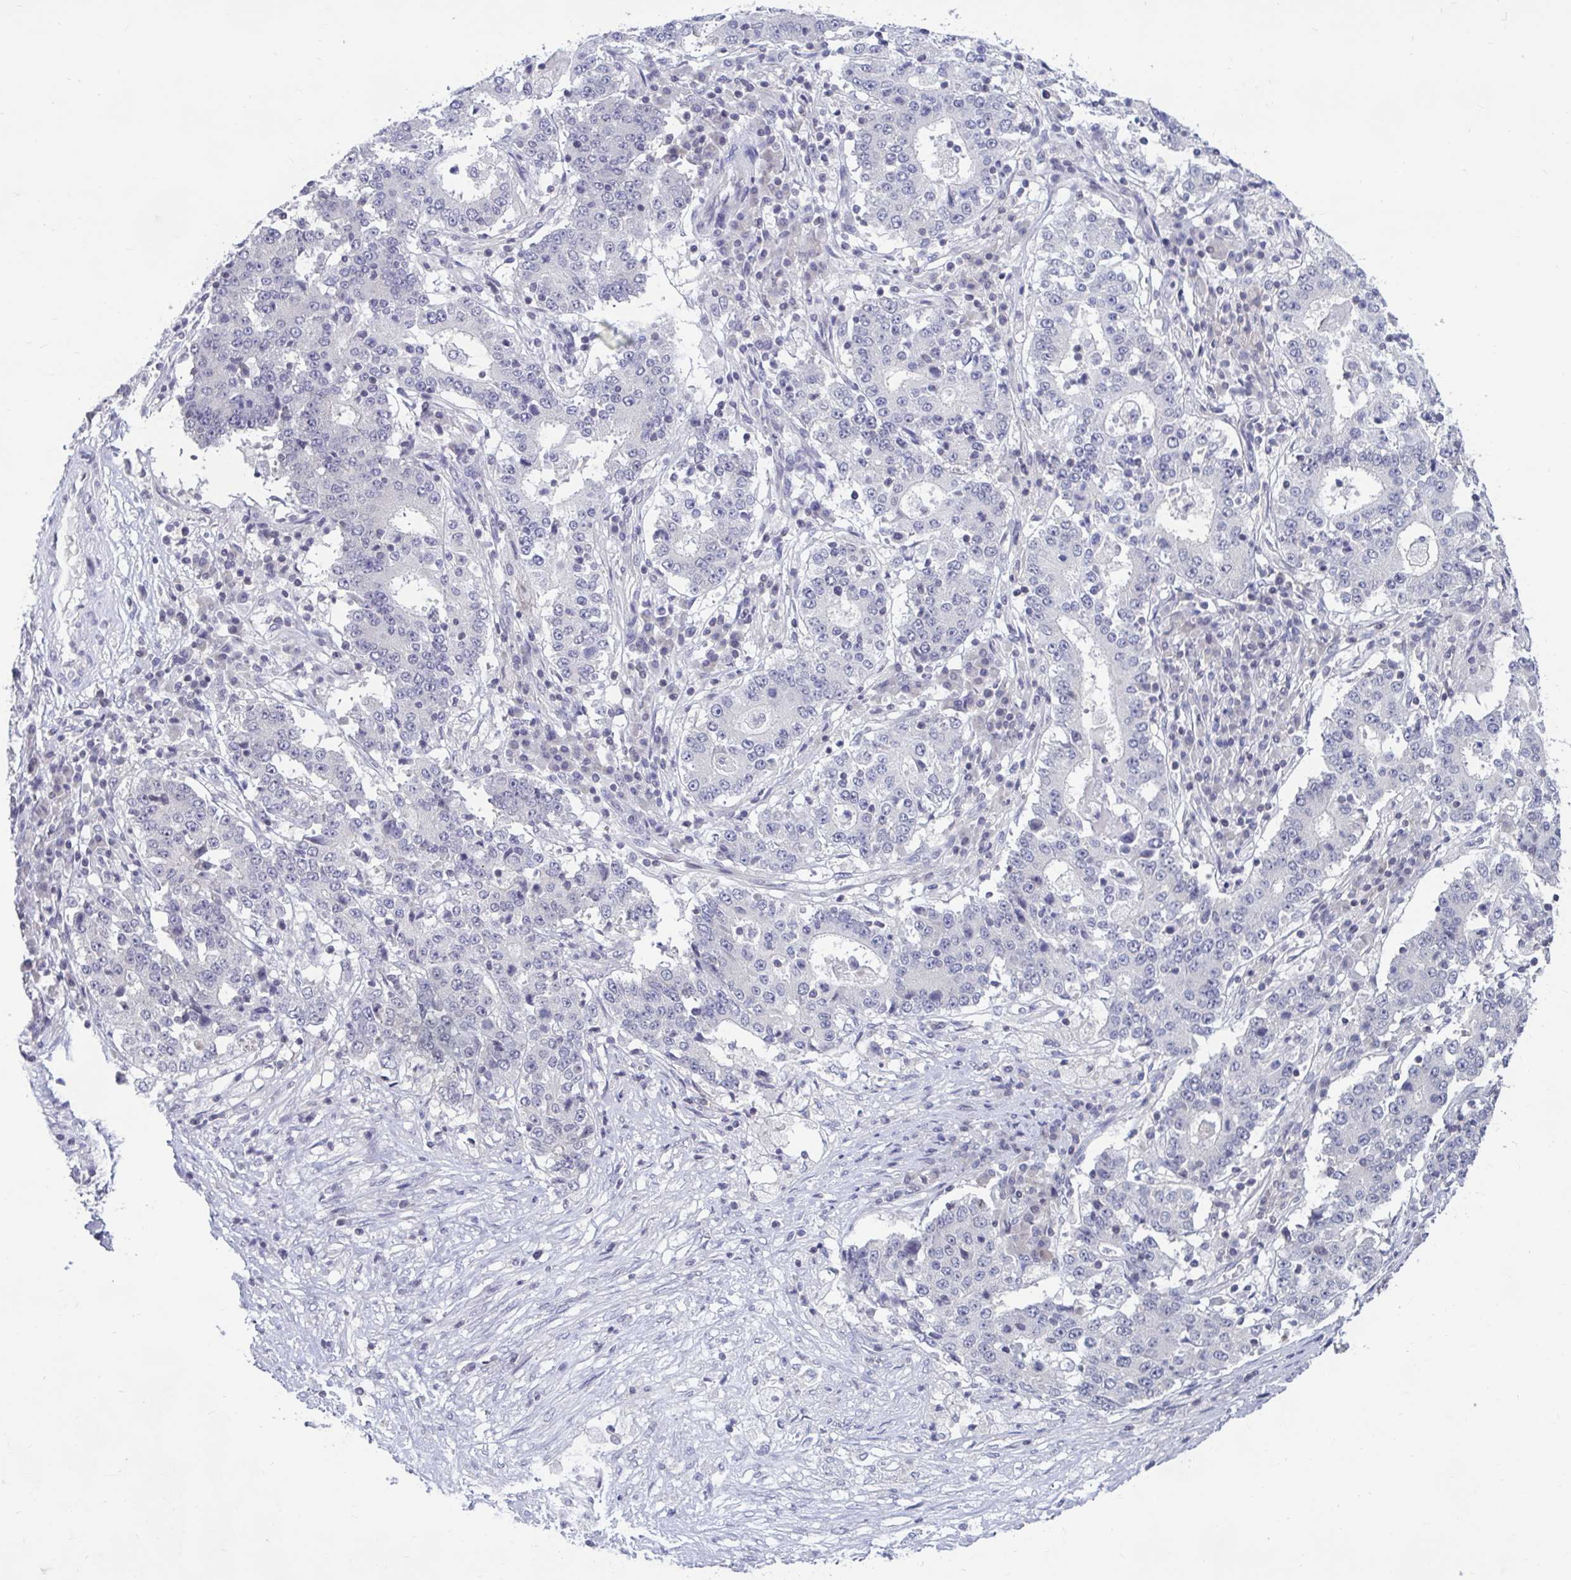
{"staining": {"intensity": "negative", "quantity": "none", "location": "none"}, "tissue": "stomach cancer", "cell_type": "Tumor cells", "image_type": "cancer", "snomed": [{"axis": "morphology", "description": "Adenocarcinoma, NOS"}, {"axis": "topography", "description": "Stomach"}], "caption": "This is an immunohistochemistry micrograph of human stomach cancer. There is no expression in tumor cells.", "gene": "ARPP19", "patient": {"sex": "male", "age": 59}}